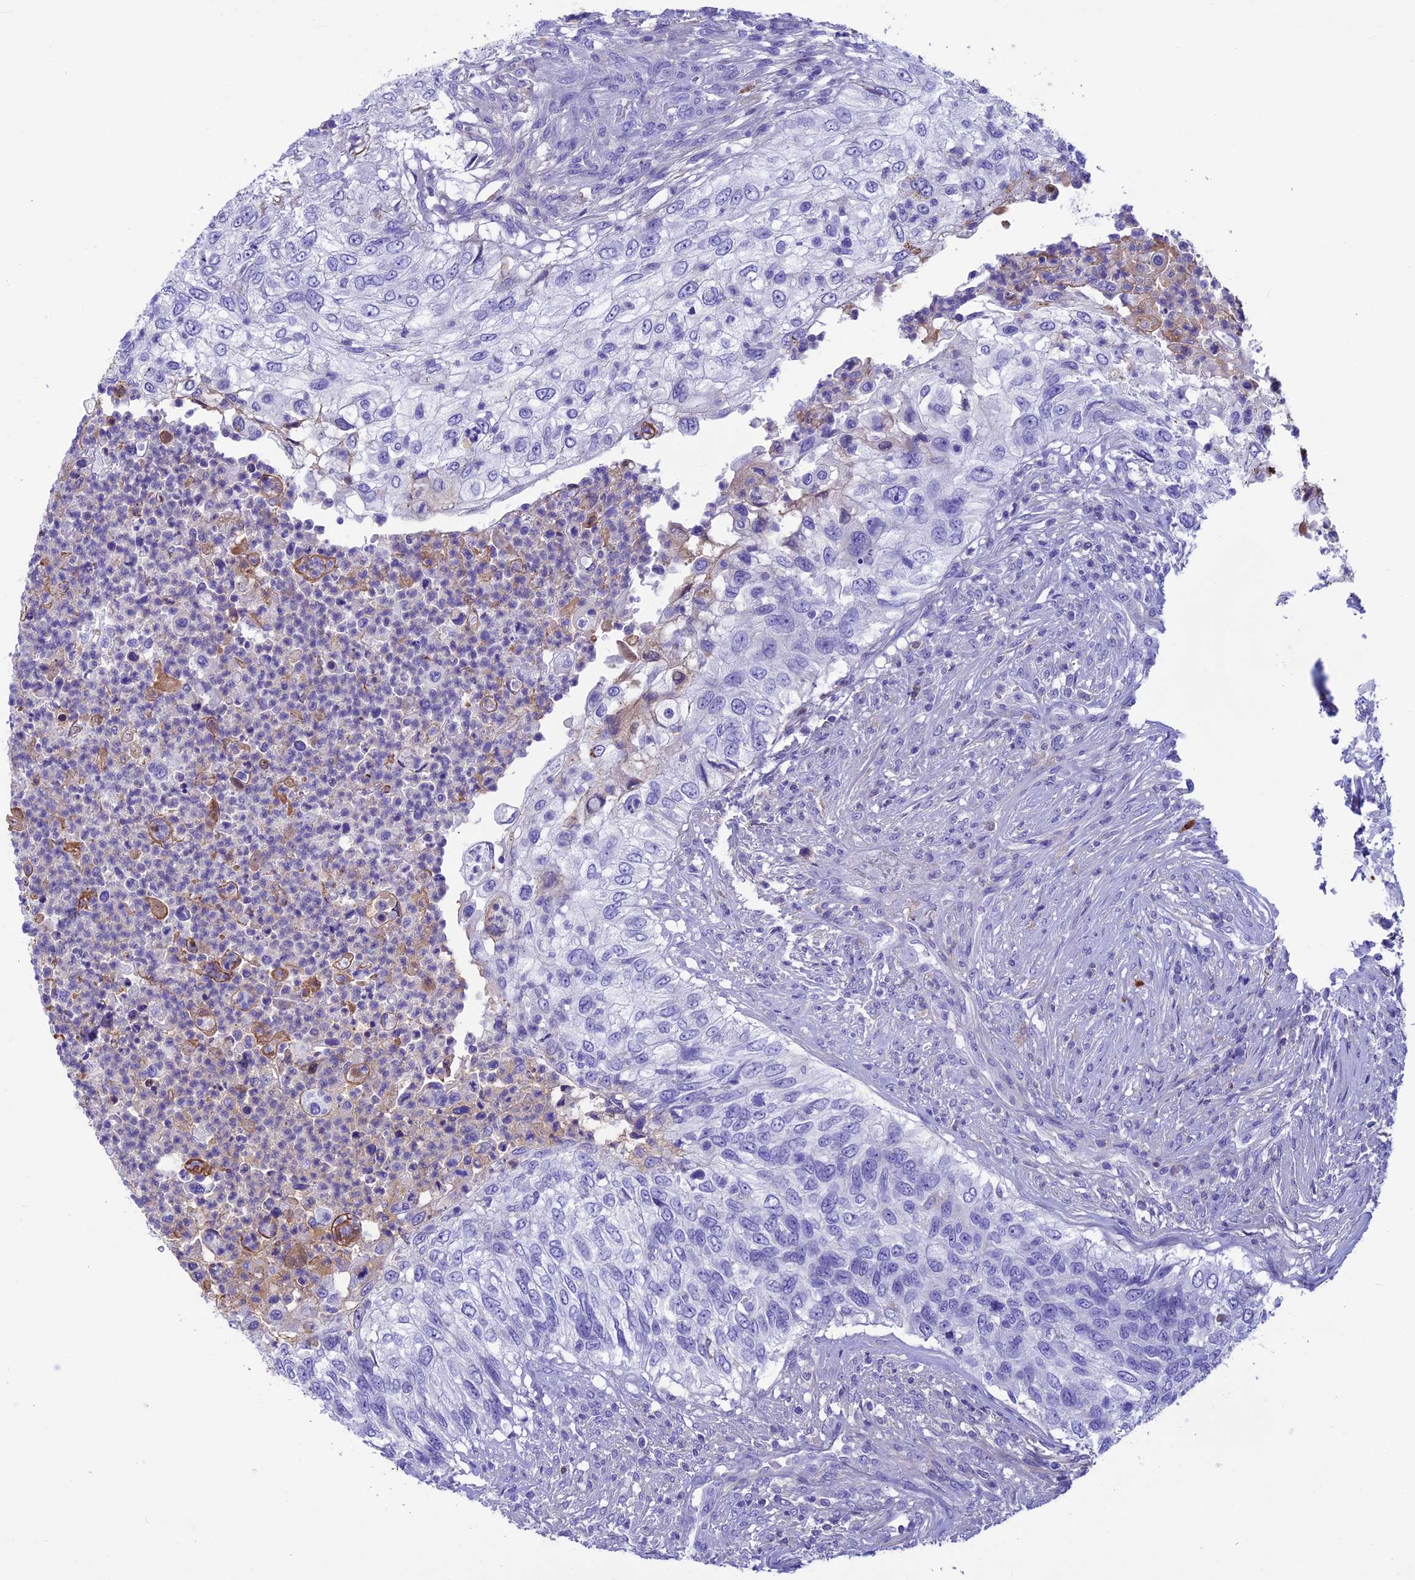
{"staining": {"intensity": "negative", "quantity": "none", "location": "none"}, "tissue": "urothelial cancer", "cell_type": "Tumor cells", "image_type": "cancer", "snomed": [{"axis": "morphology", "description": "Urothelial carcinoma, High grade"}, {"axis": "topography", "description": "Urinary bladder"}], "caption": "Photomicrograph shows no significant protein positivity in tumor cells of urothelial cancer.", "gene": "IGSF6", "patient": {"sex": "female", "age": 60}}